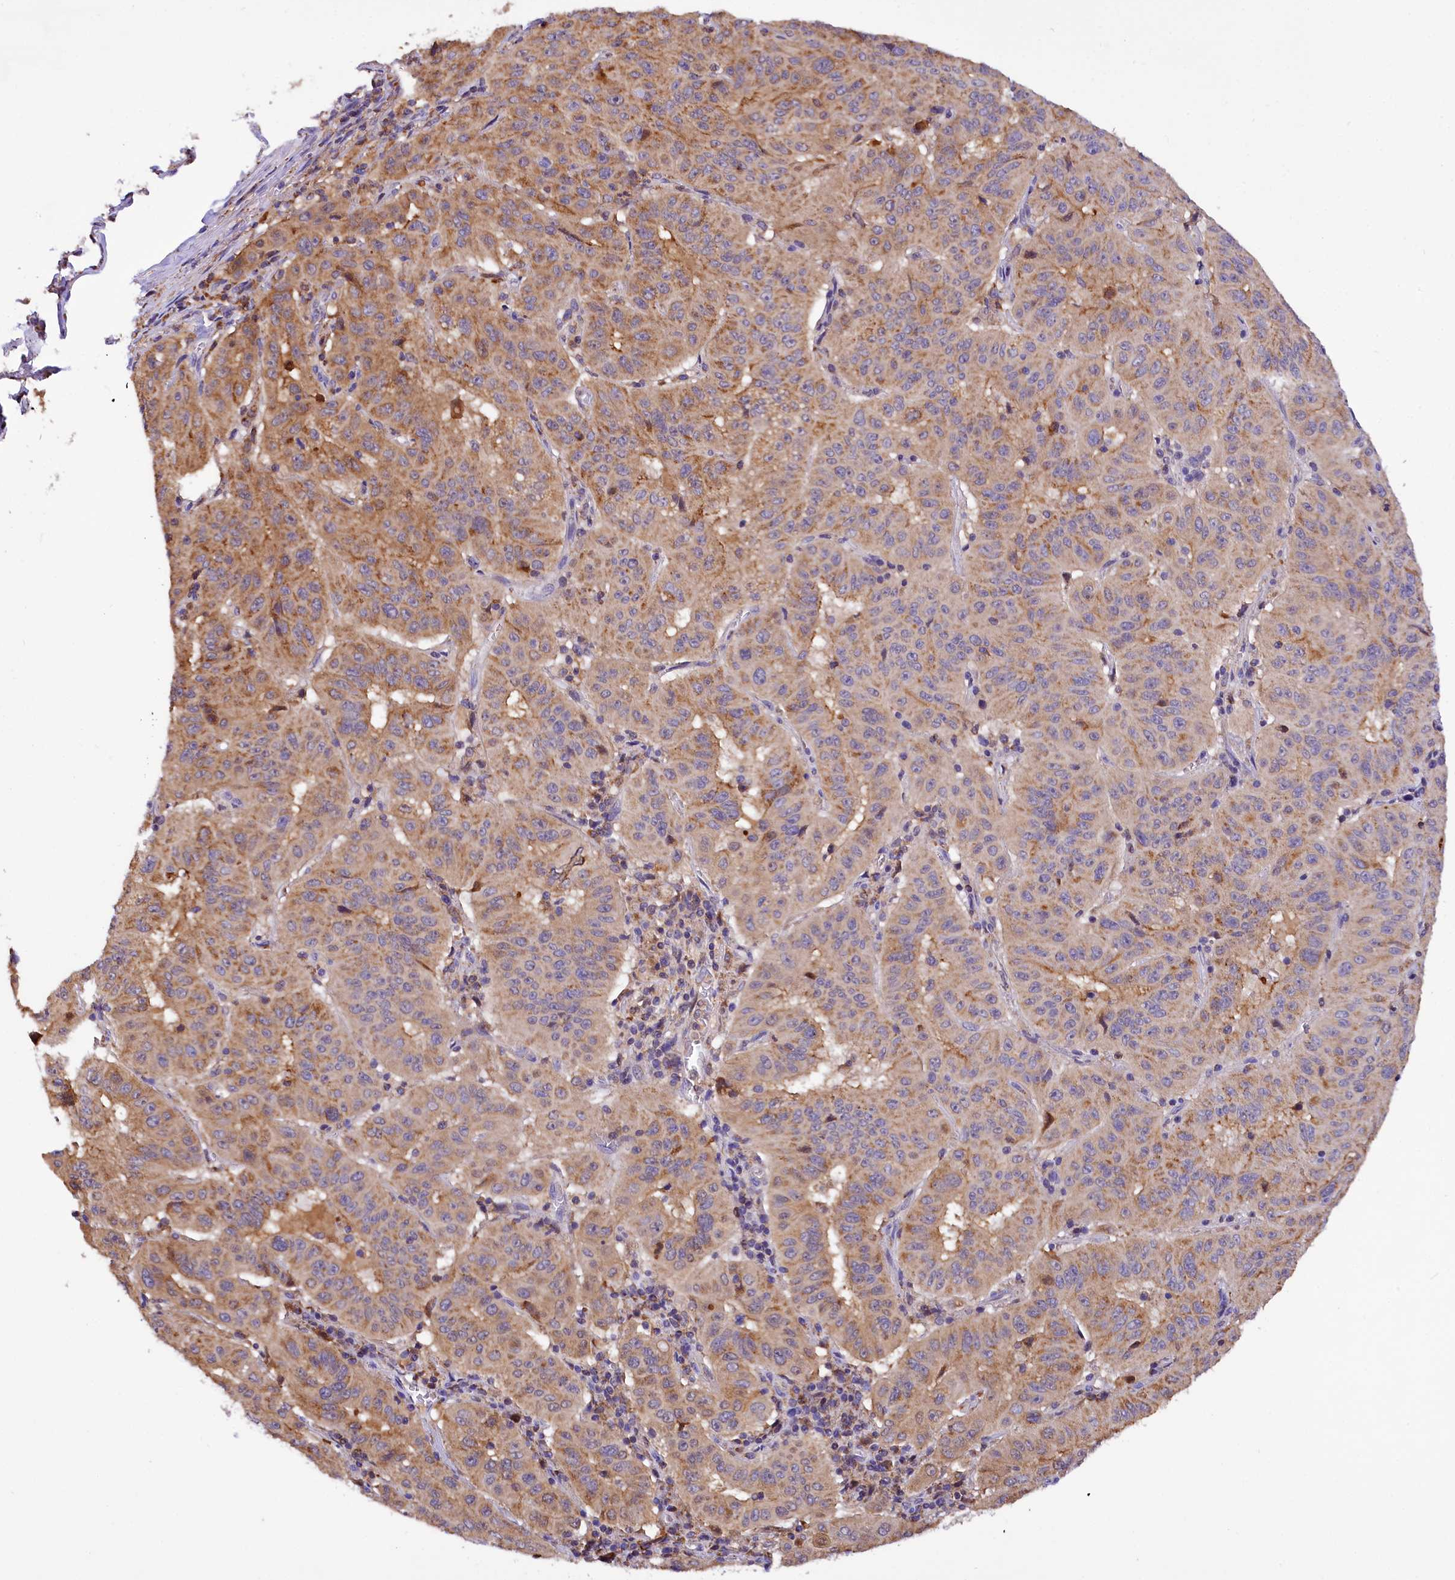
{"staining": {"intensity": "moderate", "quantity": ">75%", "location": "cytoplasmic/membranous"}, "tissue": "pancreatic cancer", "cell_type": "Tumor cells", "image_type": "cancer", "snomed": [{"axis": "morphology", "description": "Adenocarcinoma, NOS"}, {"axis": "topography", "description": "Pancreas"}], "caption": "Human pancreatic cancer stained for a protein (brown) shows moderate cytoplasmic/membranous positive positivity in approximately >75% of tumor cells.", "gene": "TASOR2", "patient": {"sex": "male", "age": 63}}